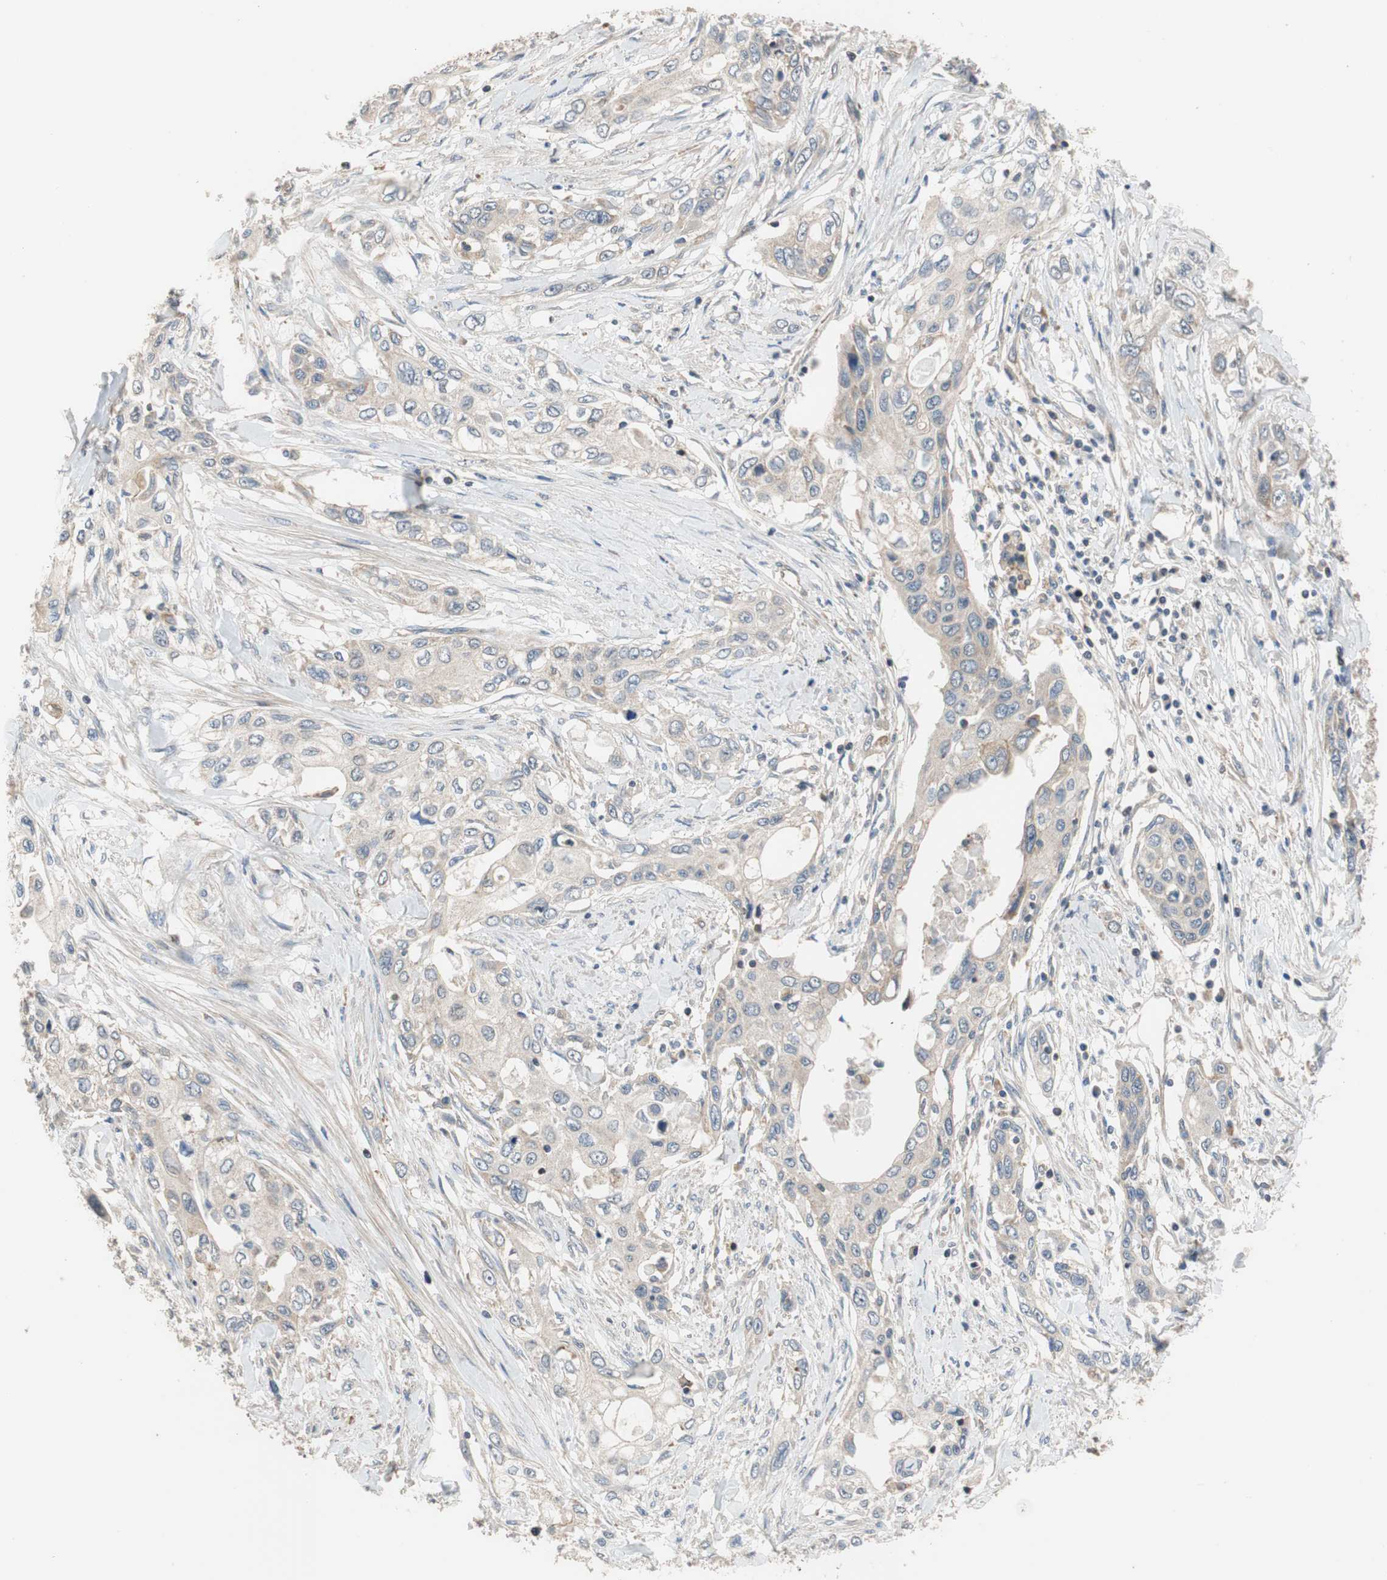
{"staining": {"intensity": "weak", "quantity": ">75%", "location": "cytoplasmic/membranous"}, "tissue": "pancreatic cancer", "cell_type": "Tumor cells", "image_type": "cancer", "snomed": [{"axis": "morphology", "description": "Adenocarcinoma, NOS"}, {"axis": "topography", "description": "Pancreas"}], "caption": "The histopathology image shows a brown stain indicating the presence of a protein in the cytoplasmic/membranous of tumor cells in pancreatic cancer (adenocarcinoma).", "gene": "MAP4K2", "patient": {"sex": "female", "age": 70}}